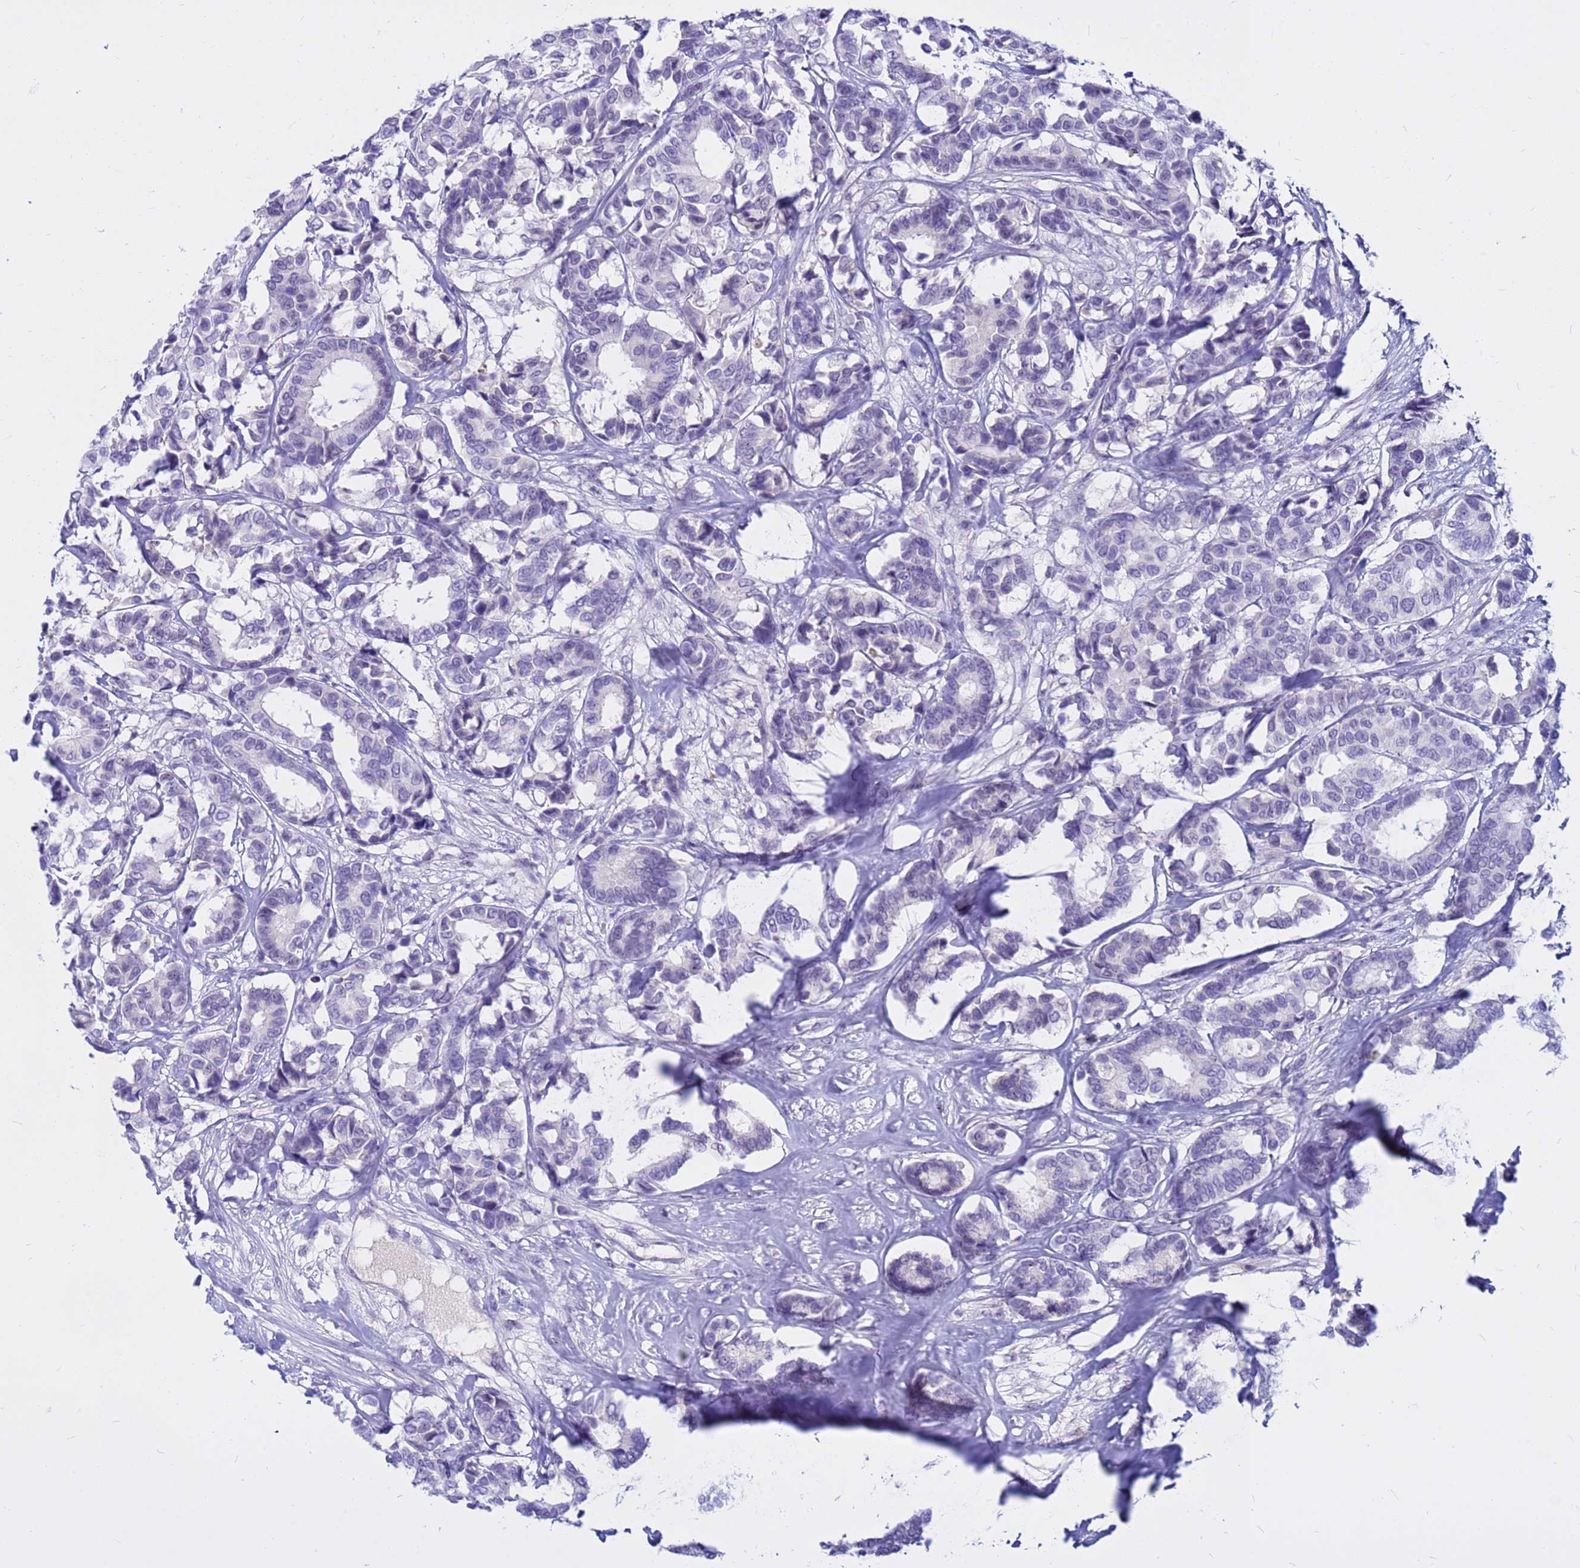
{"staining": {"intensity": "negative", "quantity": "none", "location": "none"}, "tissue": "breast cancer", "cell_type": "Tumor cells", "image_type": "cancer", "snomed": [{"axis": "morphology", "description": "Normal tissue, NOS"}, {"axis": "morphology", "description": "Duct carcinoma"}, {"axis": "topography", "description": "Breast"}], "caption": "DAB immunohistochemical staining of human breast cancer (infiltrating ductal carcinoma) demonstrates no significant expression in tumor cells. (Stains: DAB immunohistochemistry (IHC) with hematoxylin counter stain, Microscopy: brightfield microscopy at high magnification).", "gene": "DMRTC2", "patient": {"sex": "female", "age": 87}}